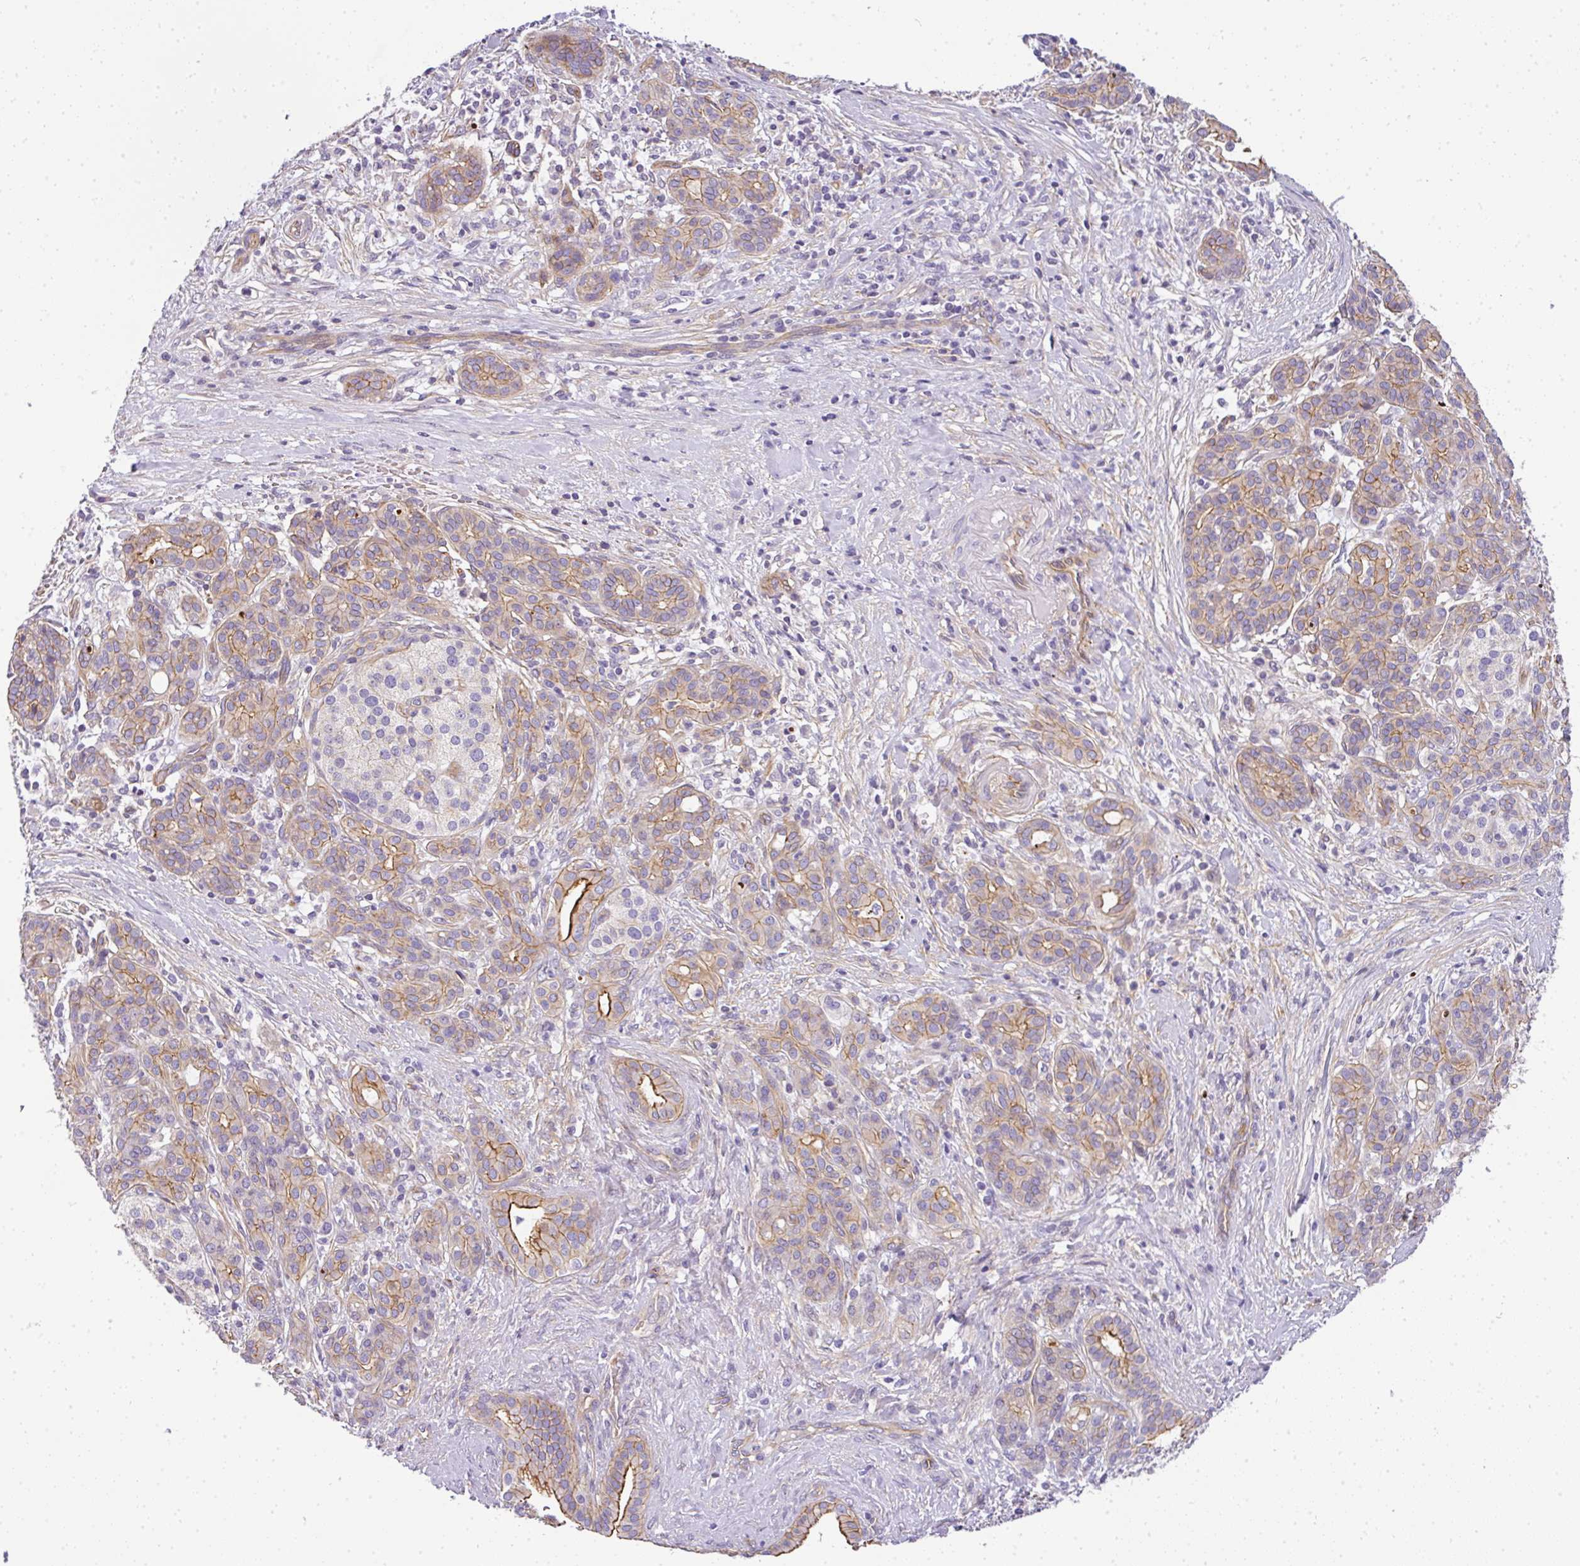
{"staining": {"intensity": "moderate", "quantity": "25%-75%", "location": "cytoplasmic/membranous"}, "tissue": "pancreatic cancer", "cell_type": "Tumor cells", "image_type": "cancer", "snomed": [{"axis": "morphology", "description": "Adenocarcinoma, NOS"}, {"axis": "topography", "description": "Pancreas"}], "caption": "Protein staining shows moderate cytoplasmic/membranous expression in about 25%-75% of tumor cells in pancreatic cancer (adenocarcinoma).", "gene": "OR11H4", "patient": {"sex": "male", "age": 44}}